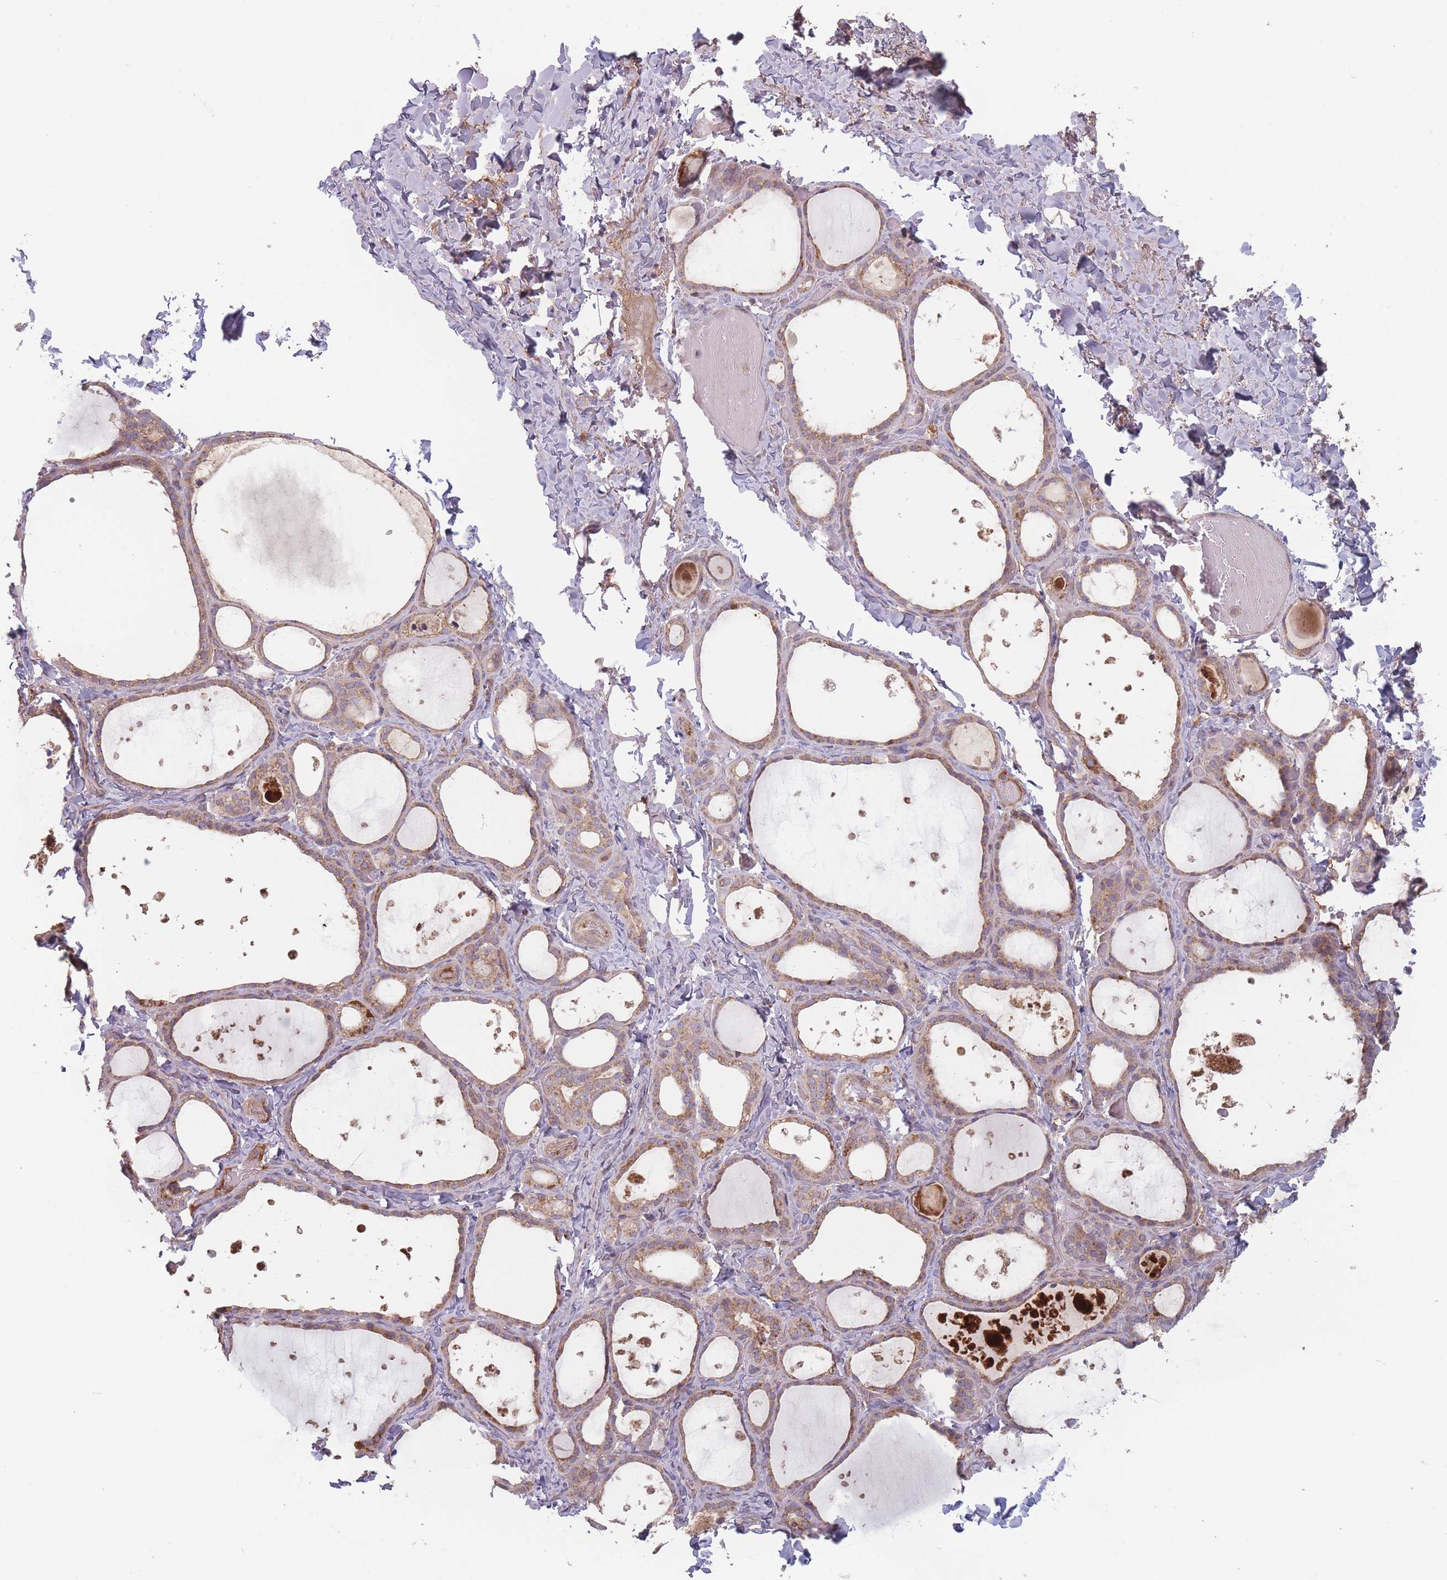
{"staining": {"intensity": "moderate", "quantity": ">75%", "location": "cytoplasmic/membranous"}, "tissue": "thyroid gland", "cell_type": "Glandular cells", "image_type": "normal", "snomed": [{"axis": "morphology", "description": "Normal tissue, NOS"}, {"axis": "topography", "description": "Thyroid gland"}], "caption": "Protein positivity by IHC displays moderate cytoplasmic/membranous staining in approximately >75% of glandular cells in benign thyroid gland.", "gene": "ATP5MGL", "patient": {"sex": "female", "age": 44}}